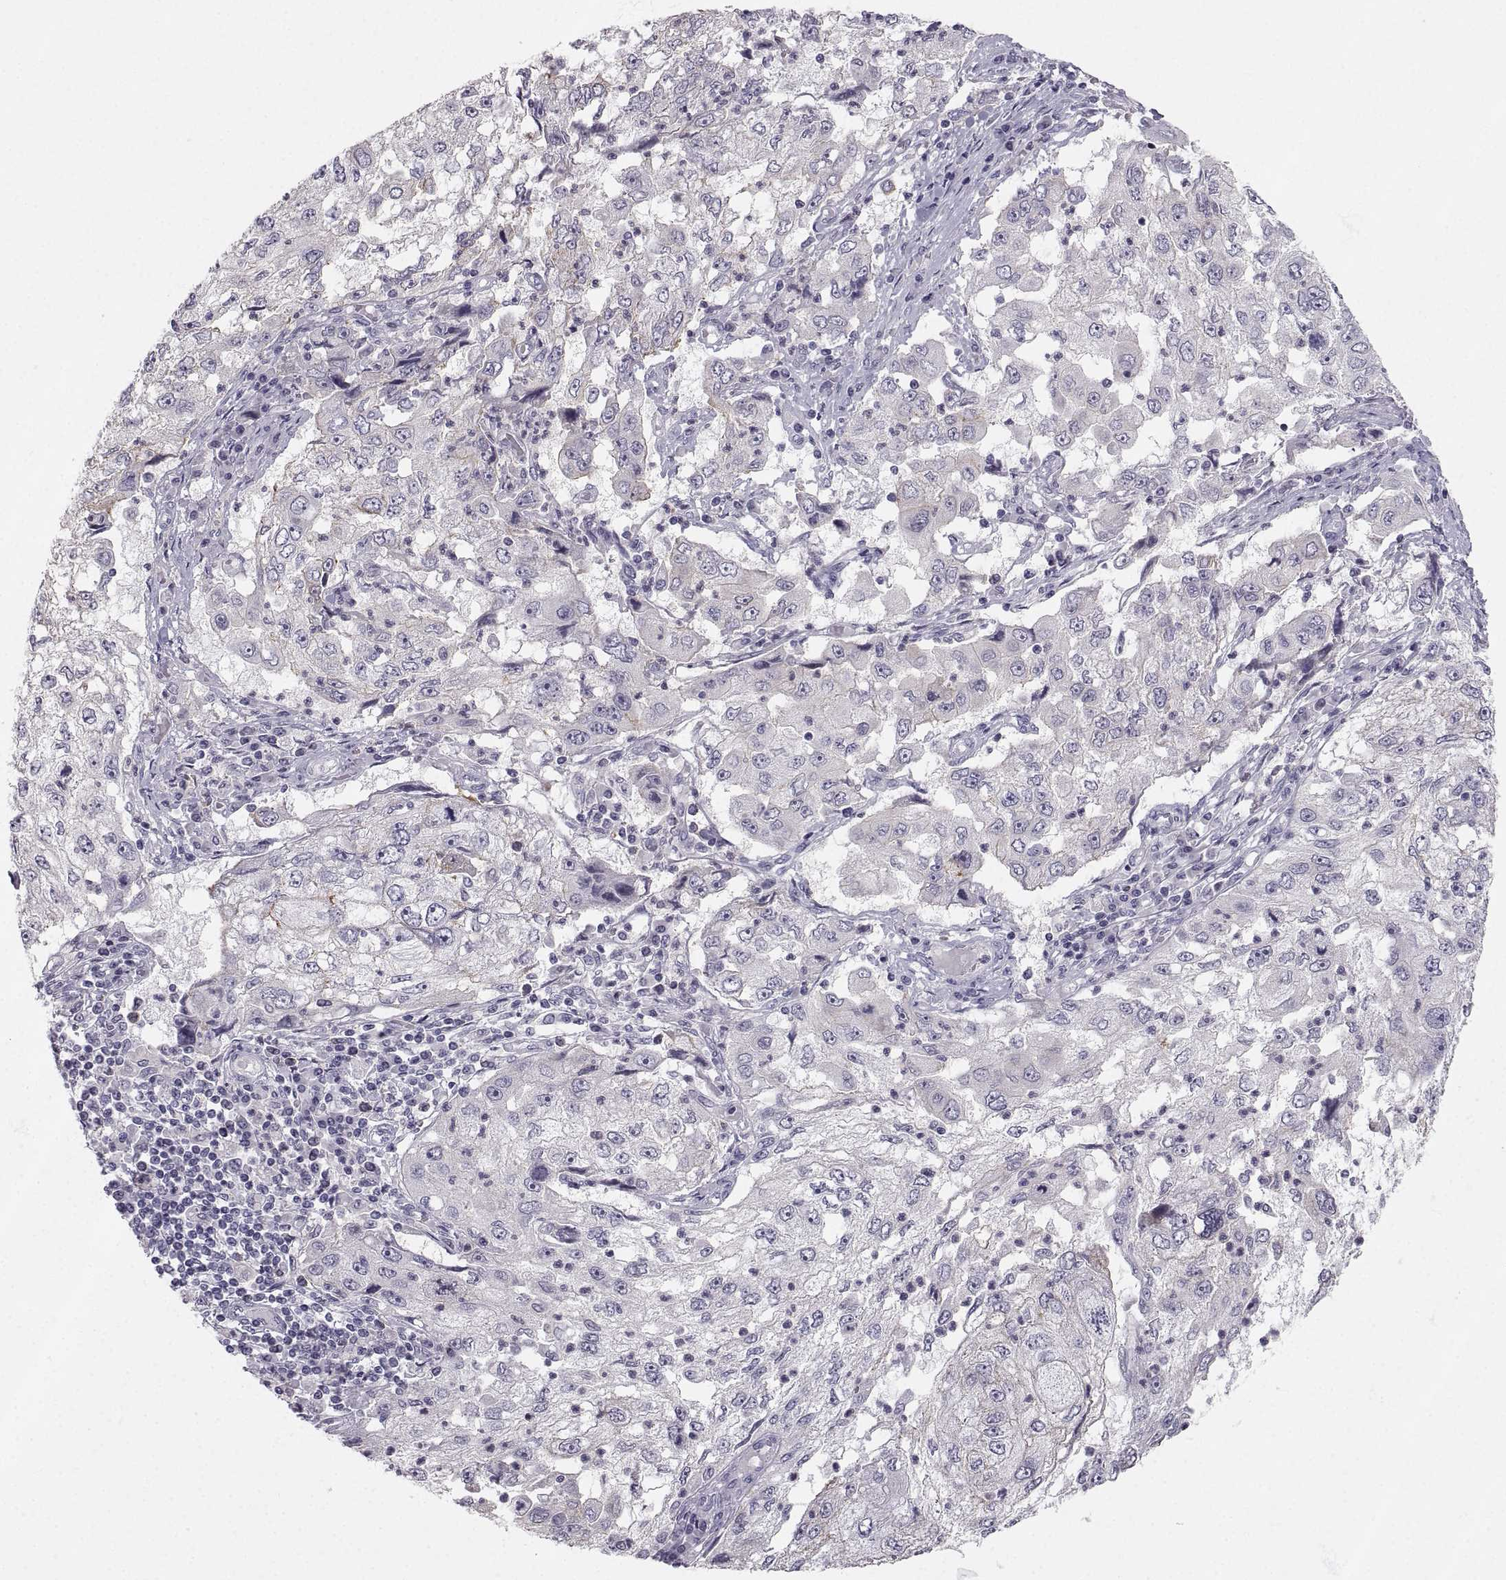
{"staining": {"intensity": "weak", "quantity": "<25%", "location": "cytoplasmic/membranous"}, "tissue": "cervical cancer", "cell_type": "Tumor cells", "image_type": "cancer", "snomed": [{"axis": "morphology", "description": "Squamous cell carcinoma, NOS"}, {"axis": "topography", "description": "Cervix"}], "caption": "Immunohistochemistry (IHC) of cervical cancer exhibits no staining in tumor cells.", "gene": "ZNF185", "patient": {"sex": "female", "age": 36}}